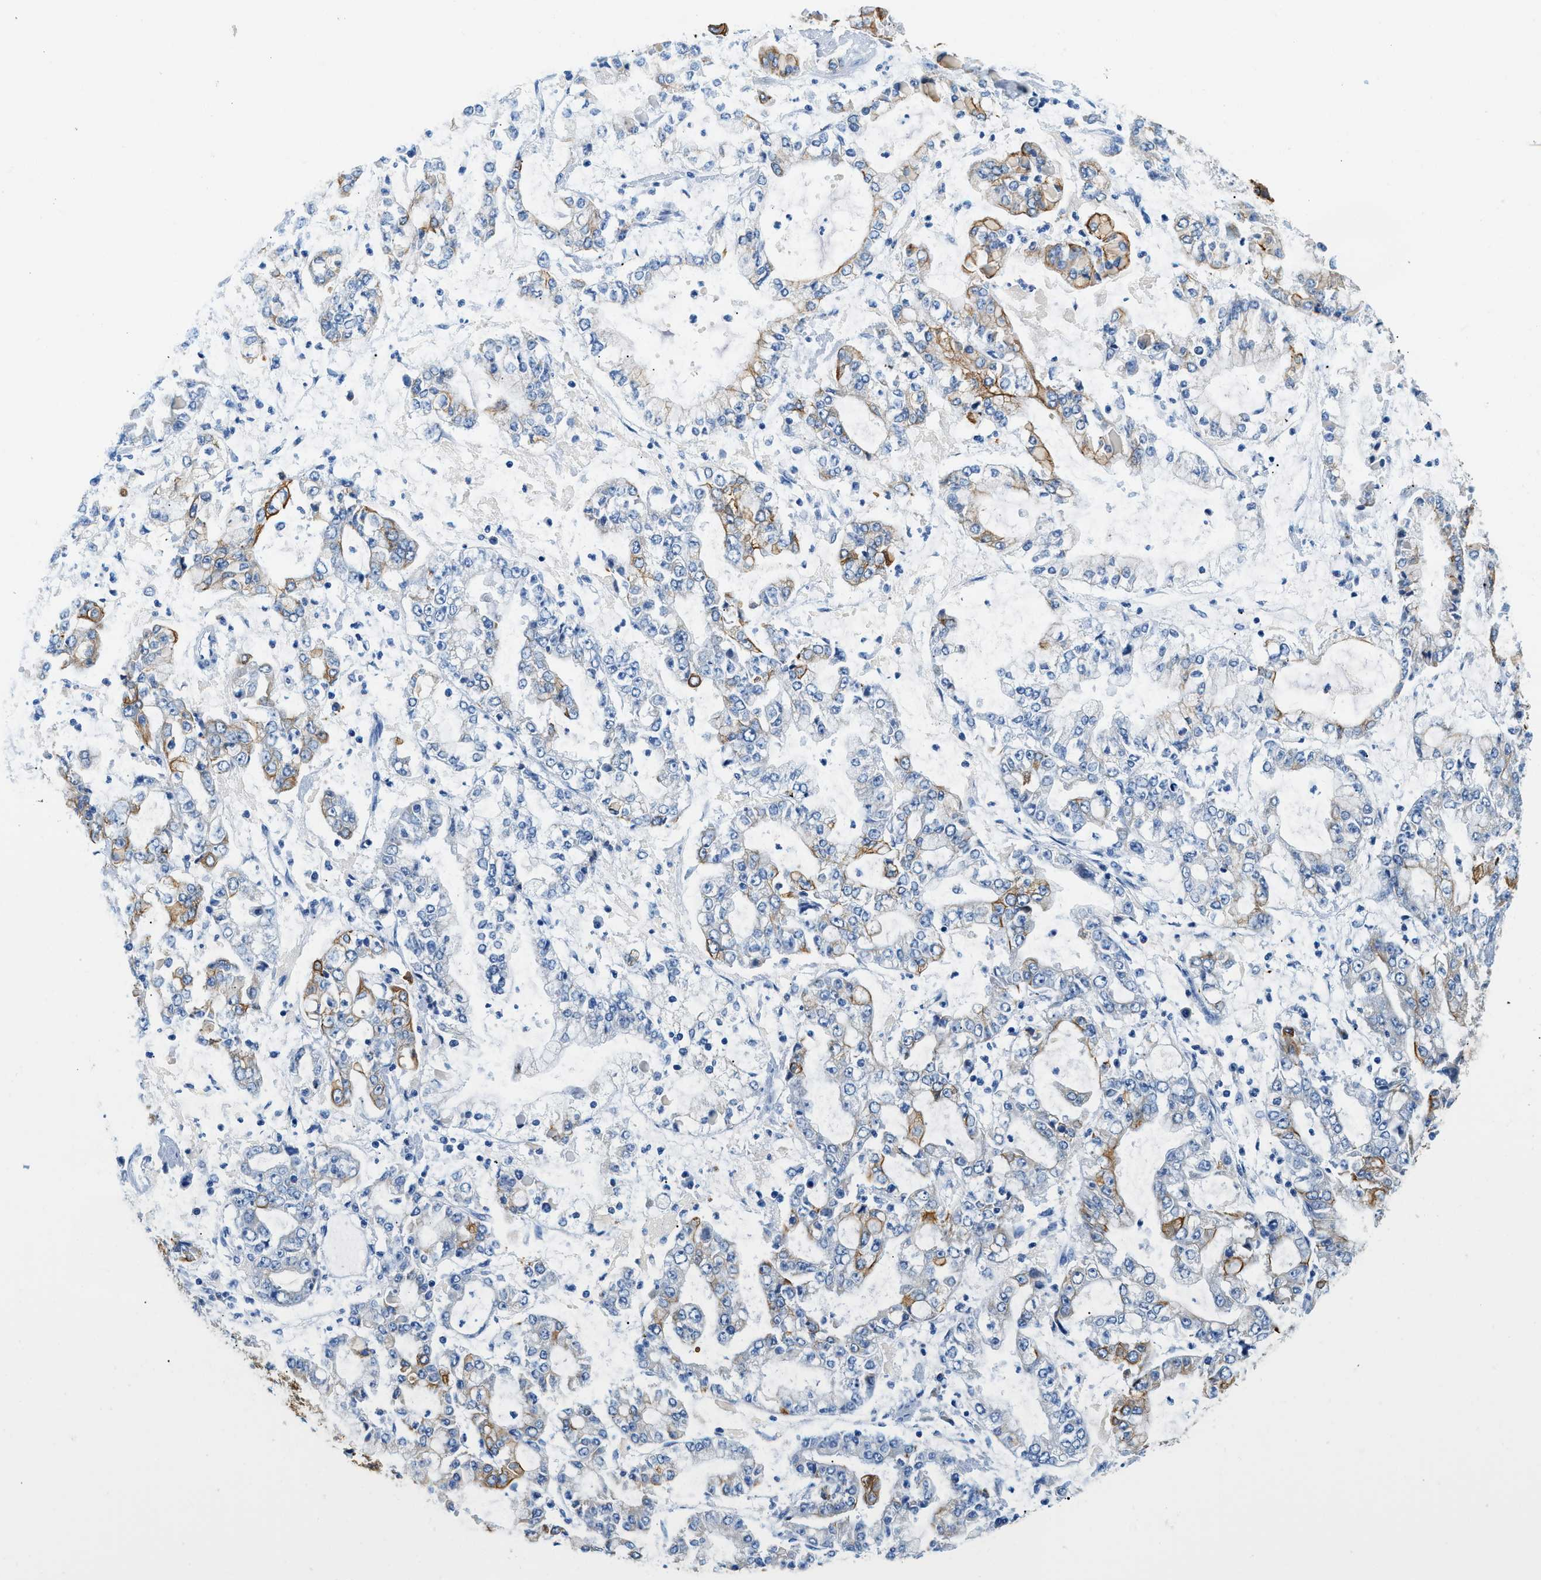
{"staining": {"intensity": "moderate", "quantity": "25%-75%", "location": "cytoplasmic/membranous"}, "tissue": "stomach cancer", "cell_type": "Tumor cells", "image_type": "cancer", "snomed": [{"axis": "morphology", "description": "Adenocarcinoma, NOS"}, {"axis": "topography", "description": "Stomach"}], "caption": "Protein expression analysis of stomach cancer (adenocarcinoma) reveals moderate cytoplasmic/membranous positivity in approximately 25%-75% of tumor cells.", "gene": "STXBP2", "patient": {"sex": "male", "age": 76}}